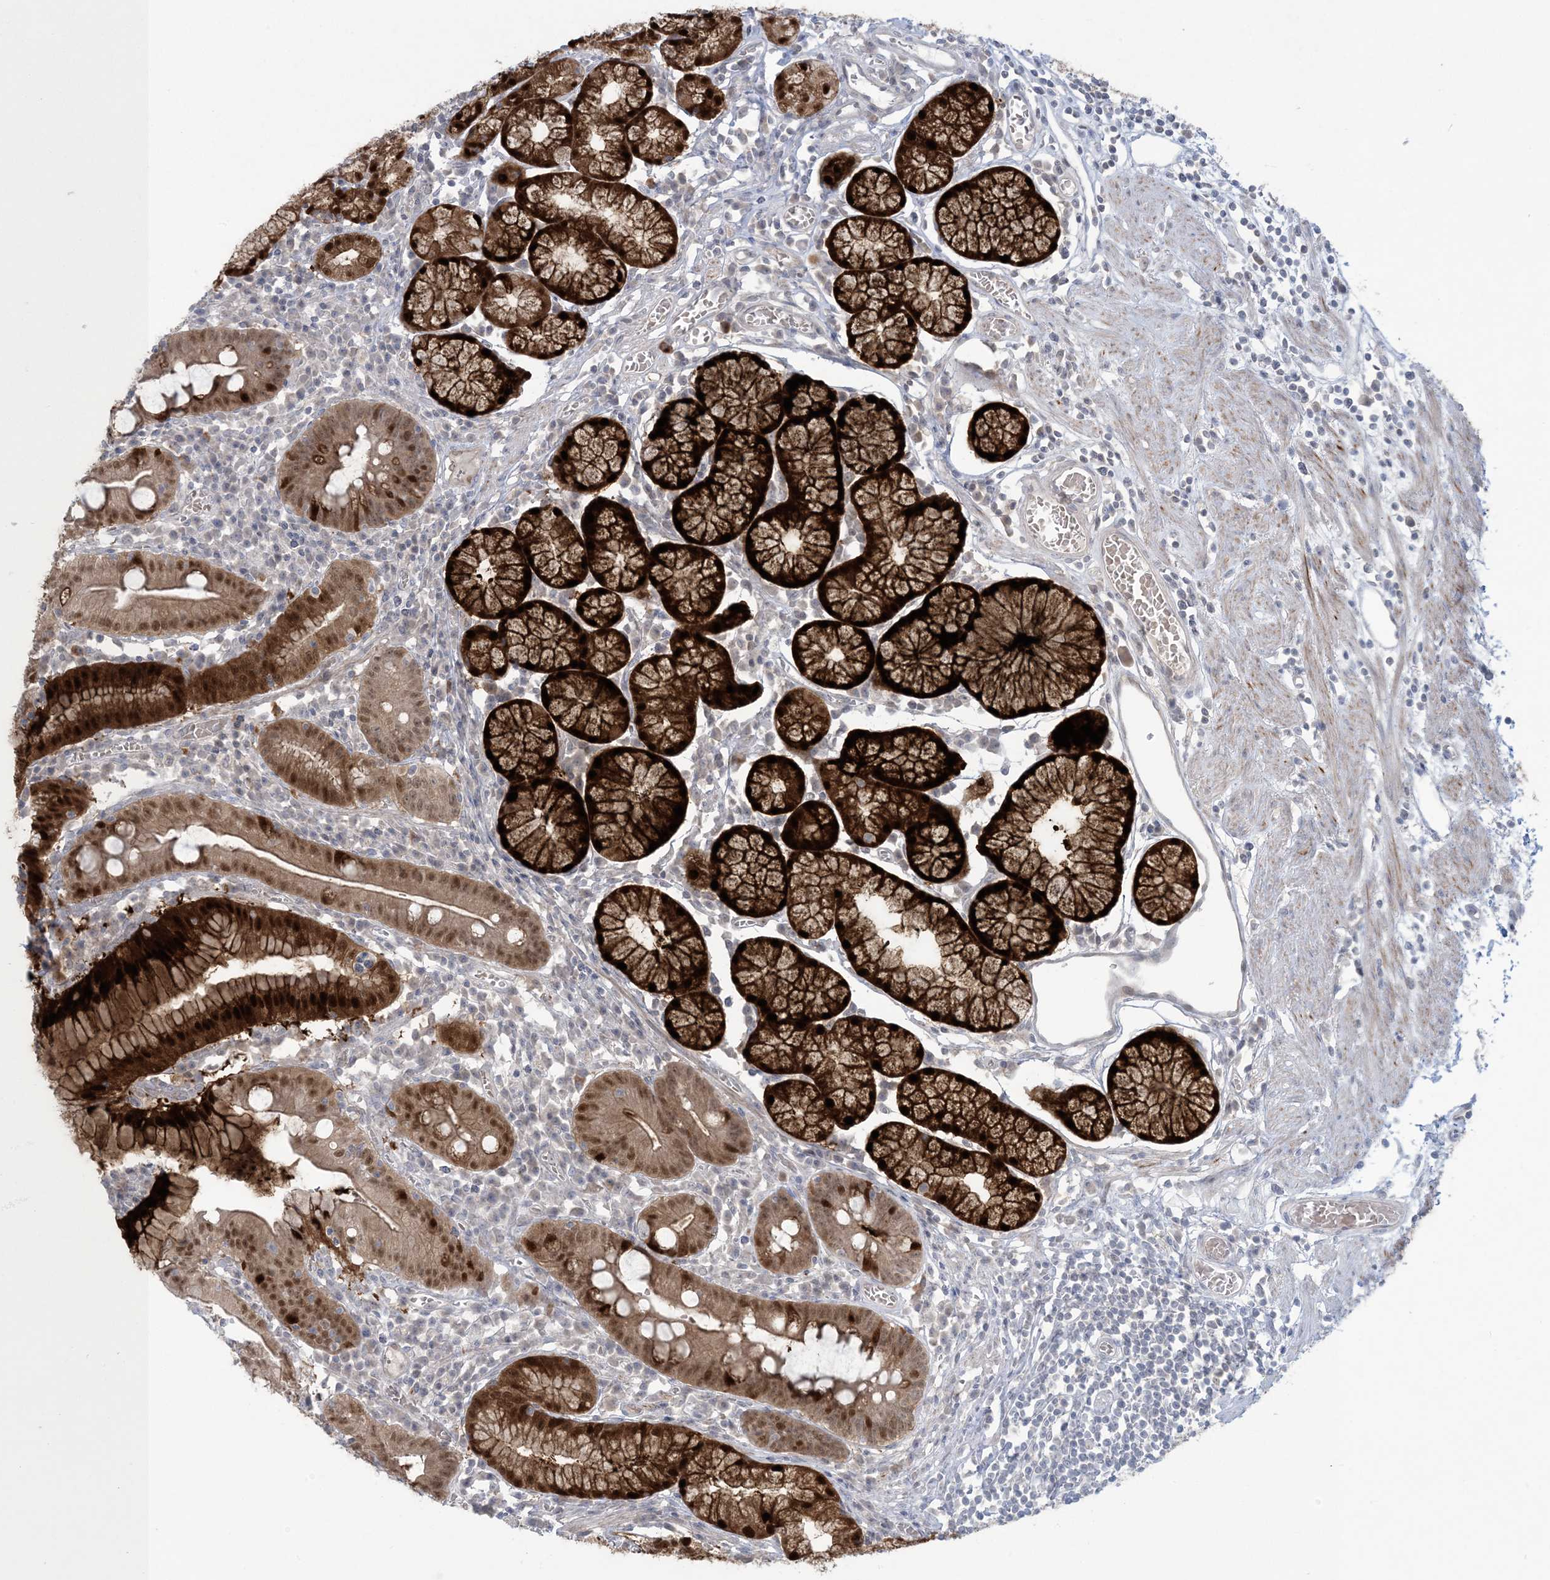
{"staining": {"intensity": "strong", "quantity": "25%-75%", "location": "cytoplasmic/membranous,nuclear"}, "tissue": "stomach", "cell_type": "Glandular cells", "image_type": "normal", "snomed": [{"axis": "morphology", "description": "Normal tissue, NOS"}, {"axis": "topography", "description": "Stomach"}], "caption": "An IHC histopathology image of unremarkable tissue is shown. Protein staining in brown highlights strong cytoplasmic/membranous,nuclear positivity in stomach within glandular cells. (DAB IHC with brightfield microscopy, high magnification).", "gene": "NRBP2", "patient": {"sex": "male", "age": 55}}